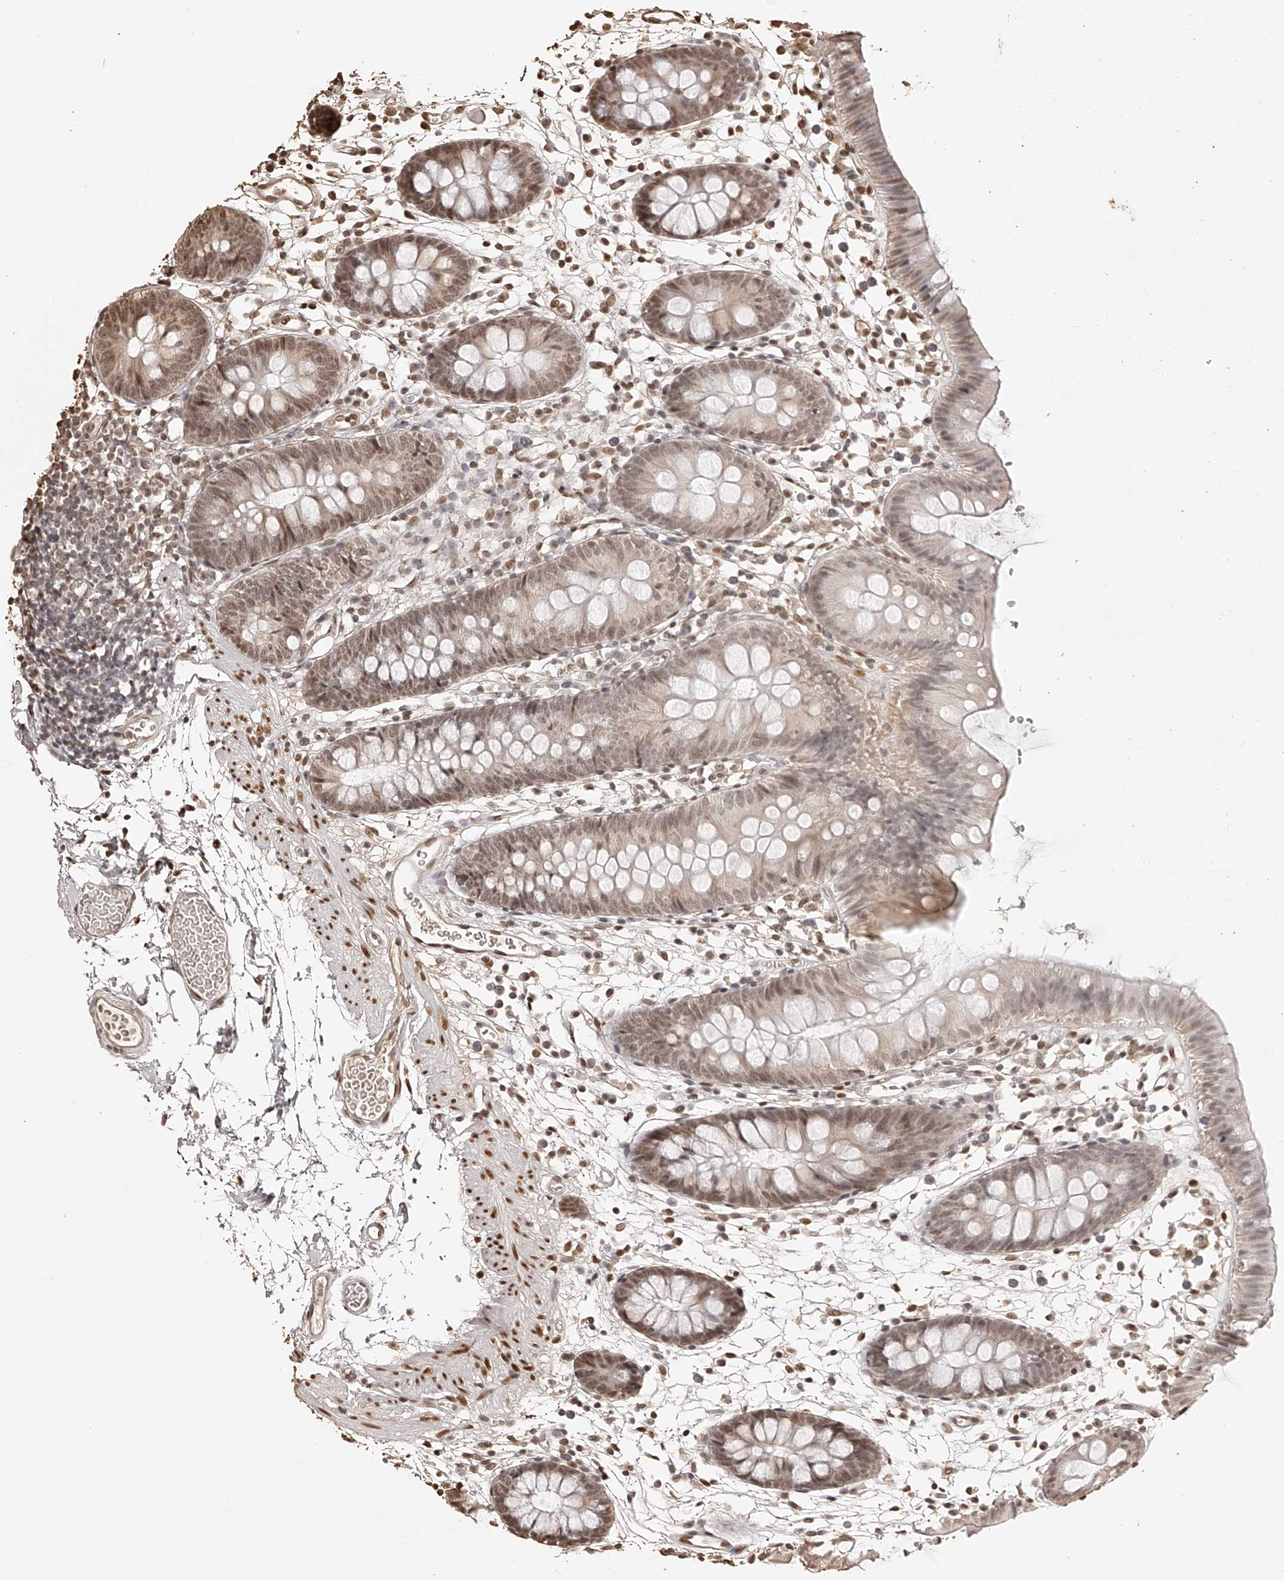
{"staining": {"intensity": "moderate", "quantity": ">75%", "location": "nuclear"}, "tissue": "colon", "cell_type": "Endothelial cells", "image_type": "normal", "snomed": [{"axis": "morphology", "description": "Normal tissue, NOS"}, {"axis": "topography", "description": "Colon"}], "caption": "High-magnification brightfield microscopy of normal colon stained with DAB (brown) and counterstained with hematoxylin (blue). endothelial cells exhibit moderate nuclear positivity is seen in approximately>75% of cells.", "gene": "ZNF503", "patient": {"sex": "male", "age": 56}}